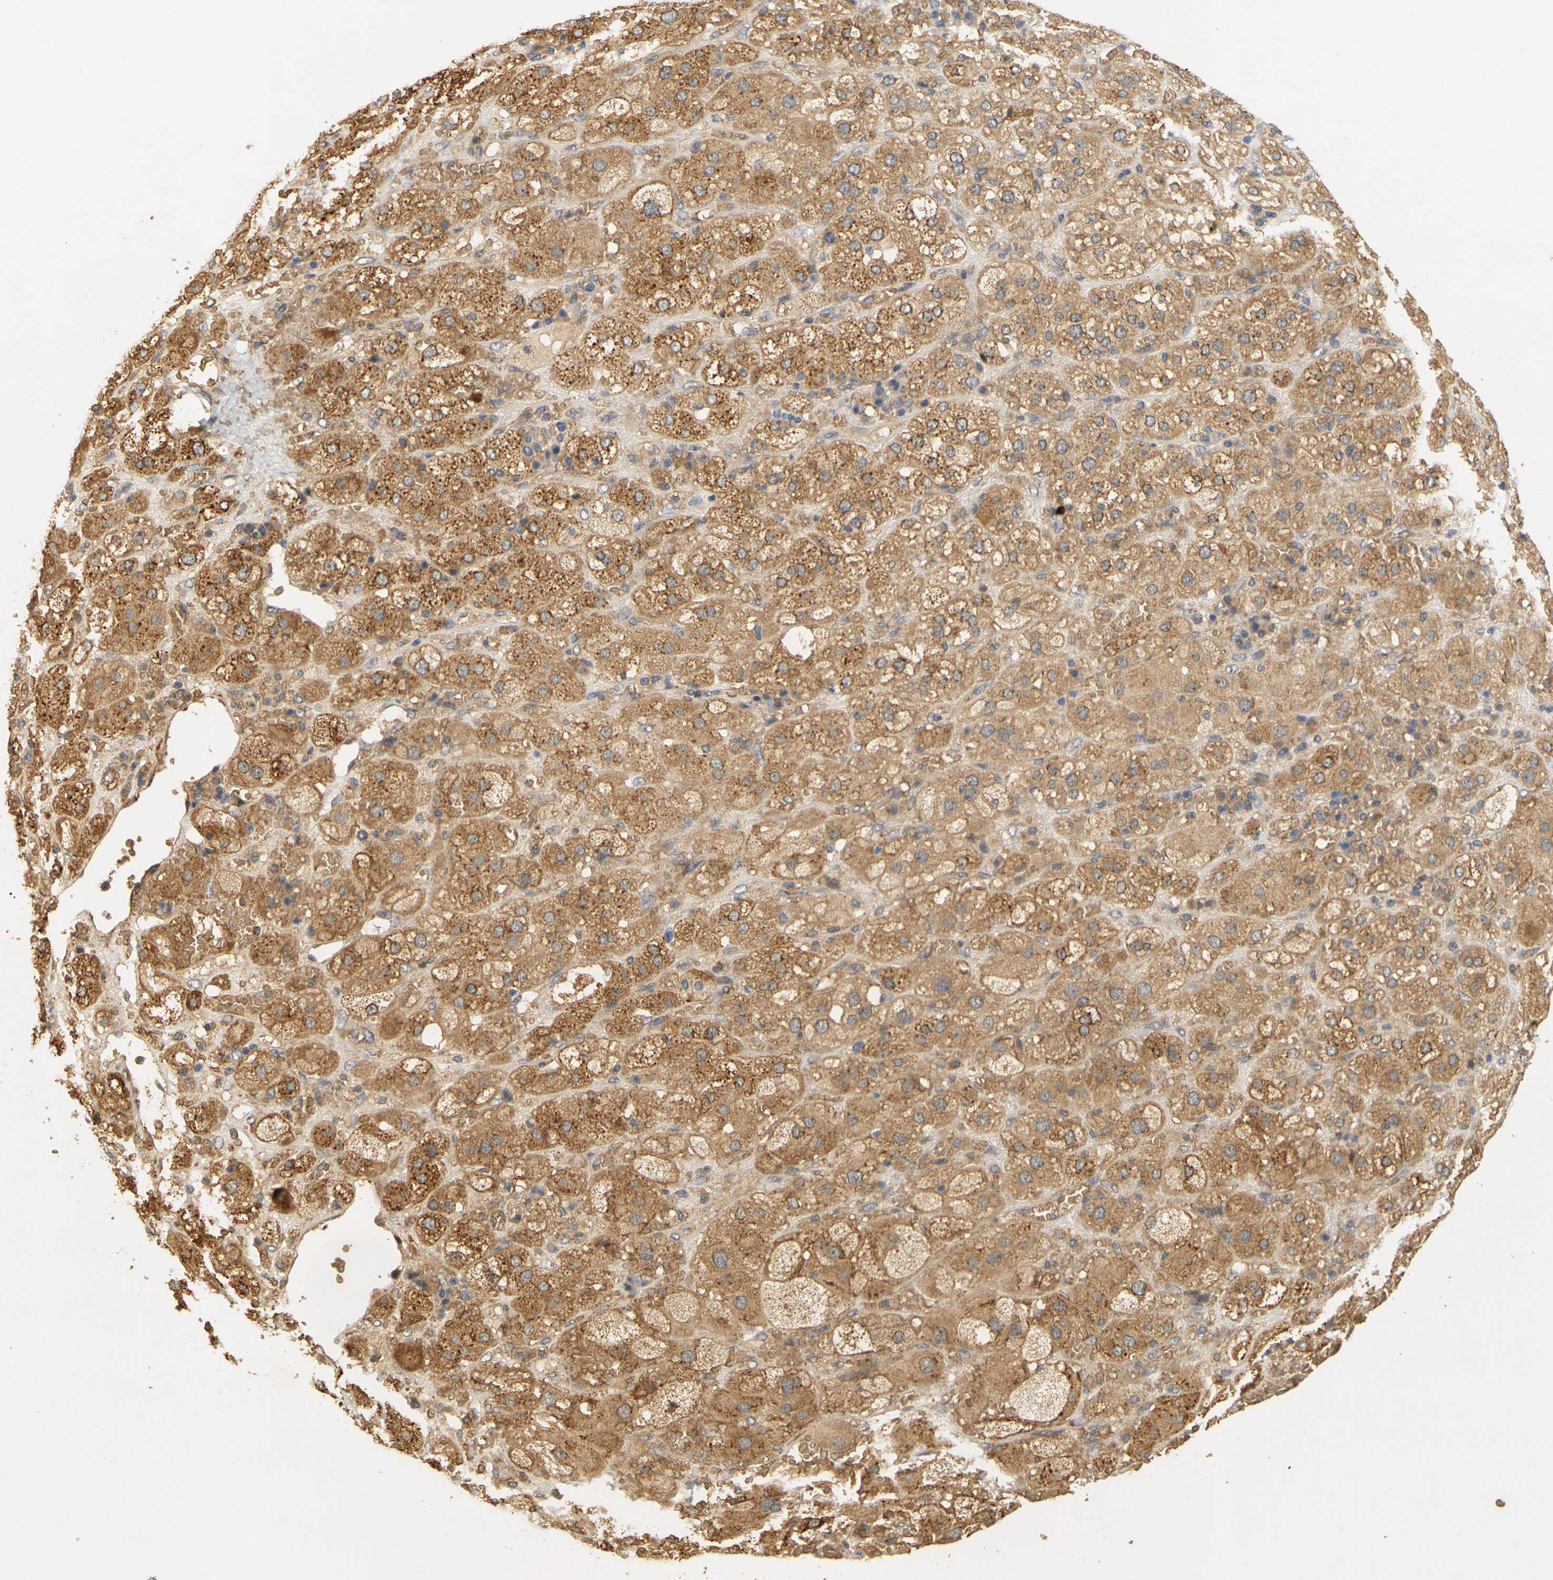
{"staining": {"intensity": "moderate", "quantity": ">75%", "location": "cytoplasmic/membranous"}, "tissue": "adrenal gland", "cell_type": "Glandular cells", "image_type": "normal", "snomed": [{"axis": "morphology", "description": "Normal tissue, NOS"}, {"axis": "topography", "description": "Adrenal gland"}], "caption": "This micrograph reveals immunohistochemistry staining of unremarkable adrenal gland, with medium moderate cytoplasmic/membranous positivity in approximately >75% of glandular cells.", "gene": "MEGF9", "patient": {"sex": "female", "age": 47}}